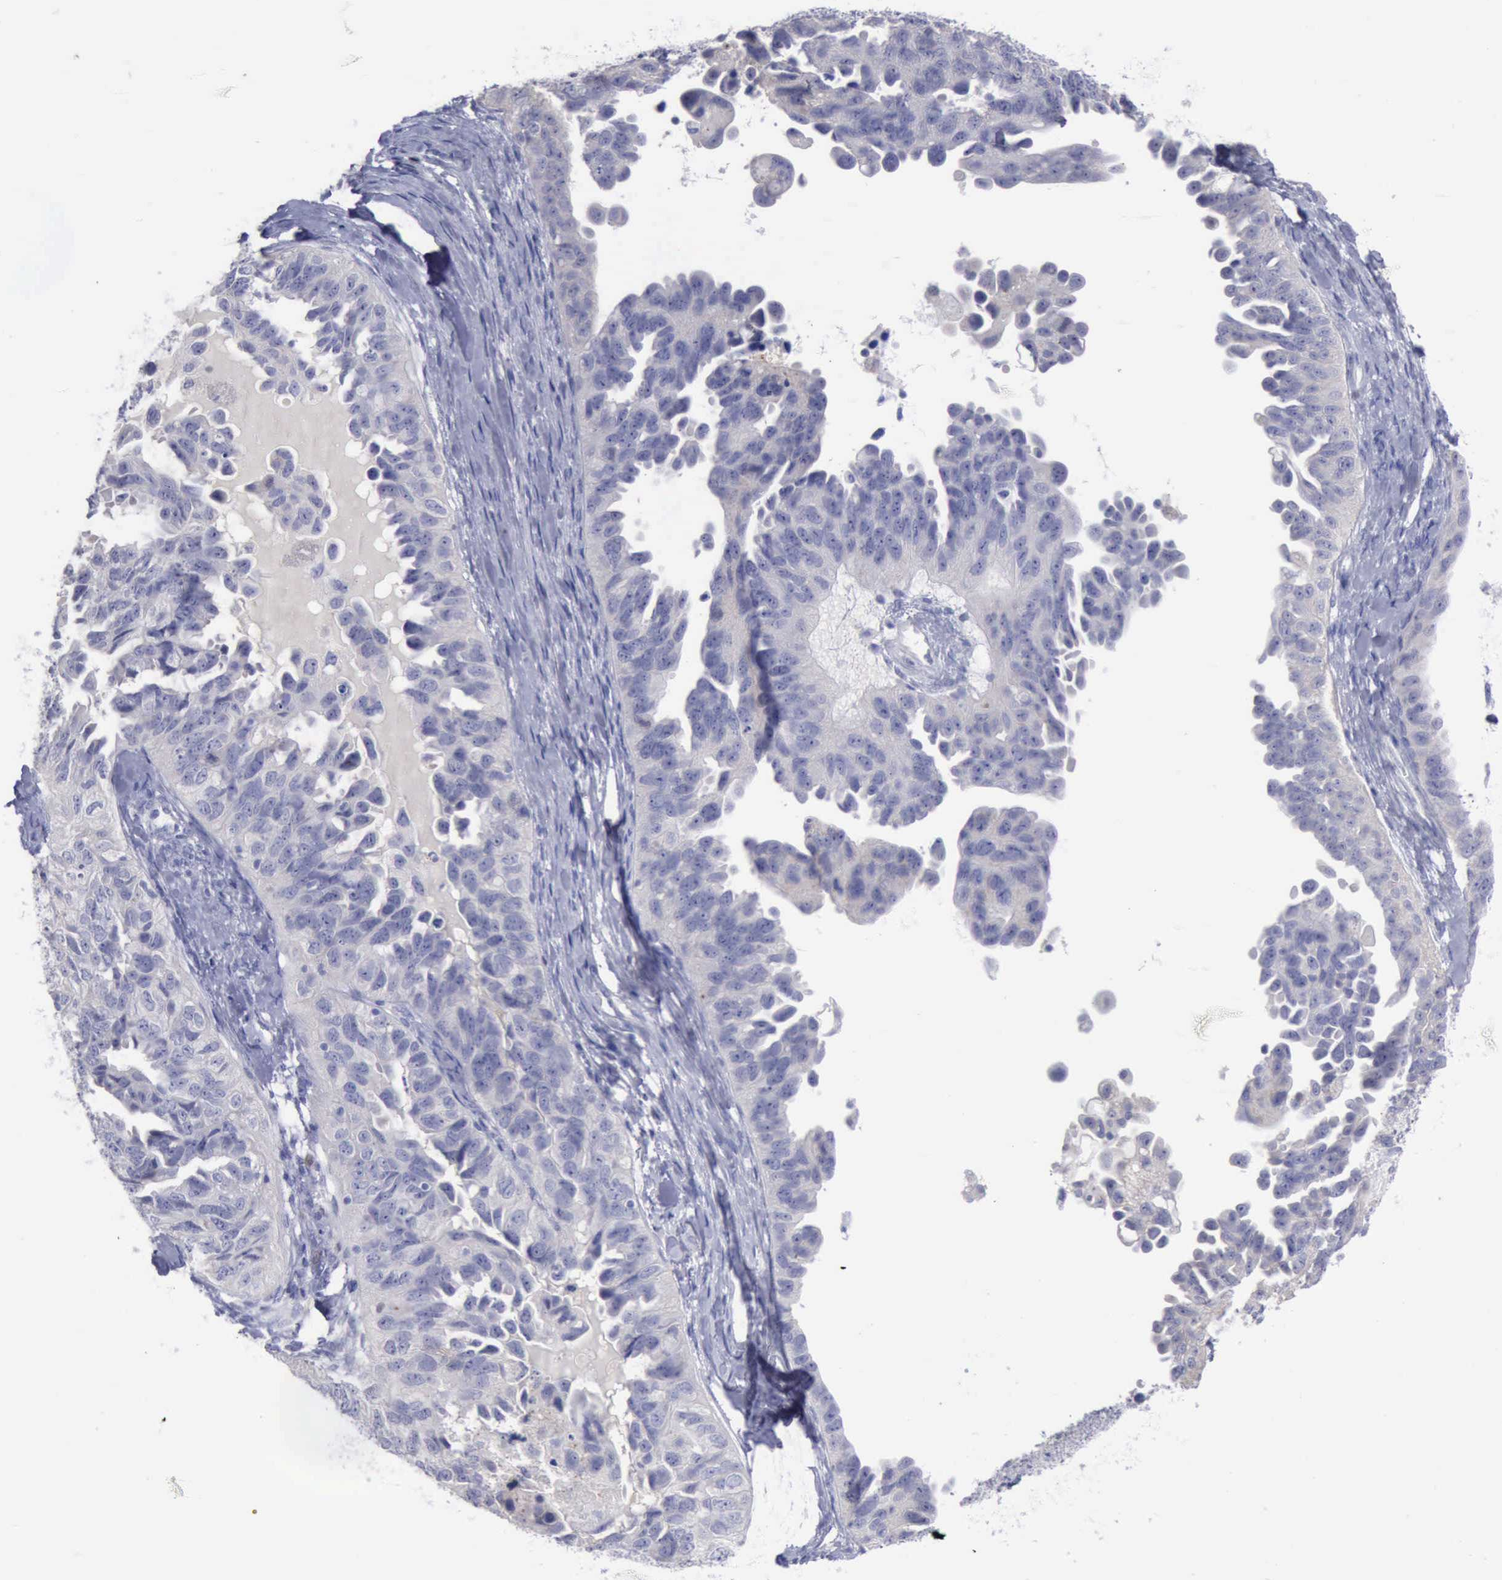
{"staining": {"intensity": "negative", "quantity": "none", "location": "none"}, "tissue": "ovarian cancer", "cell_type": "Tumor cells", "image_type": "cancer", "snomed": [{"axis": "morphology", "description": "Cystadenocarcinoma, serous, NOS"}, {"axis": "topography", "description": "Ovary"}], "caption": "This is an IHC micrograph of human serous cystadenocarcinoma (ovarian). There is no positivity in tumor cells.", "gene": "SATB2", "patient": {"sex": "female", "age": 82}}